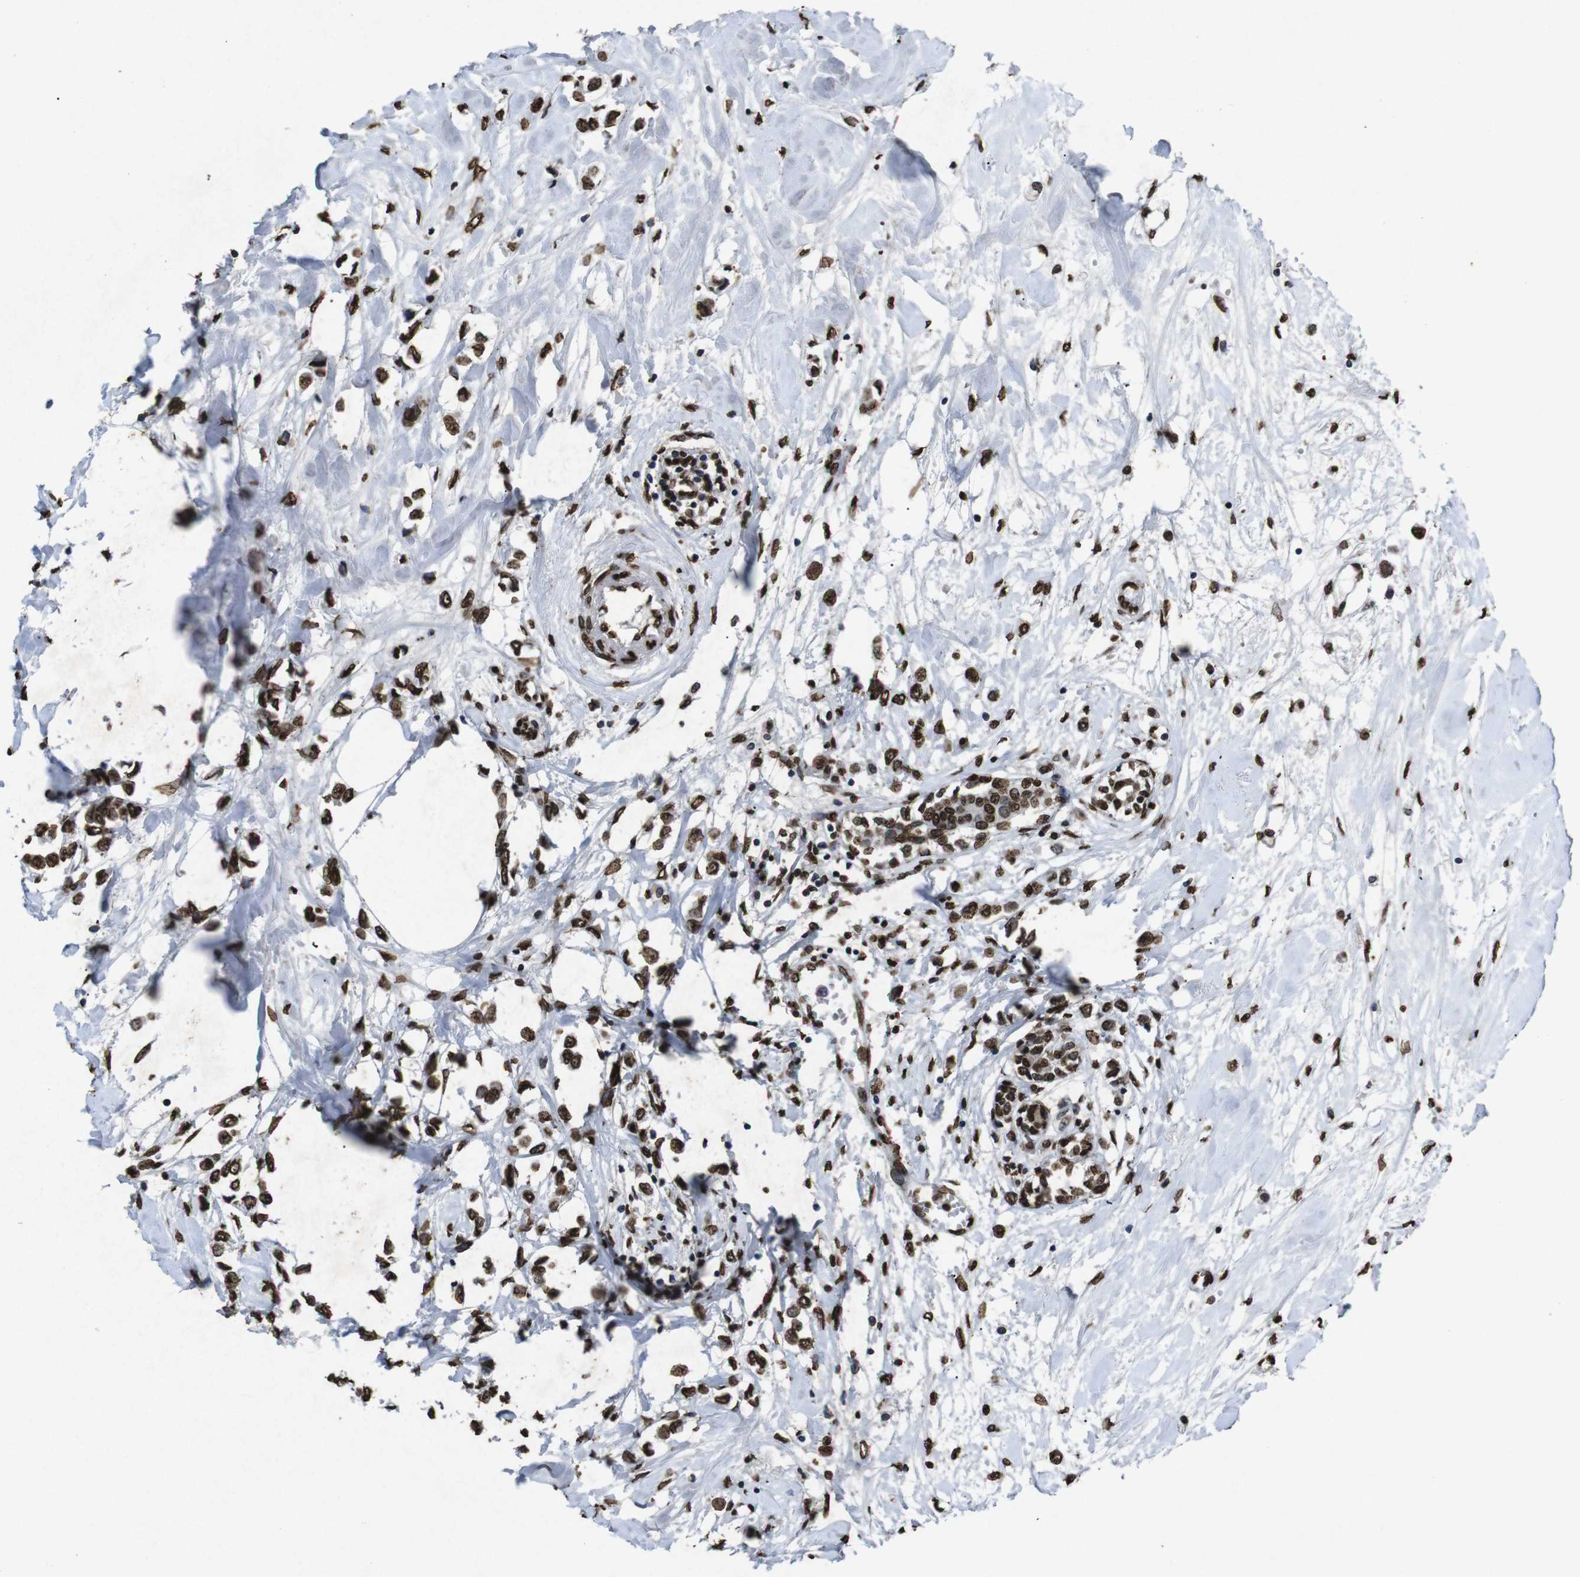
{"staining": {"intensity": "strong", "quantity": ">75%", "location": "nuclear"}, "tissue": "breast cancer", "cell_type": "Tumor cells", "image_type": "cancer", "snomed": [{"axis": "morphology", "description": "Lobular carcinoma"}, {"axis": "topography", "description": "Breast"}], "caption": "An image showing strong nuclear positivity in approximately >75% of tumor cells in breast lobular carcinoma, as visualized by brown immunohistochemical staining.", "gene": "MDM2", "patient": {"sex": "female", "age": 51}}